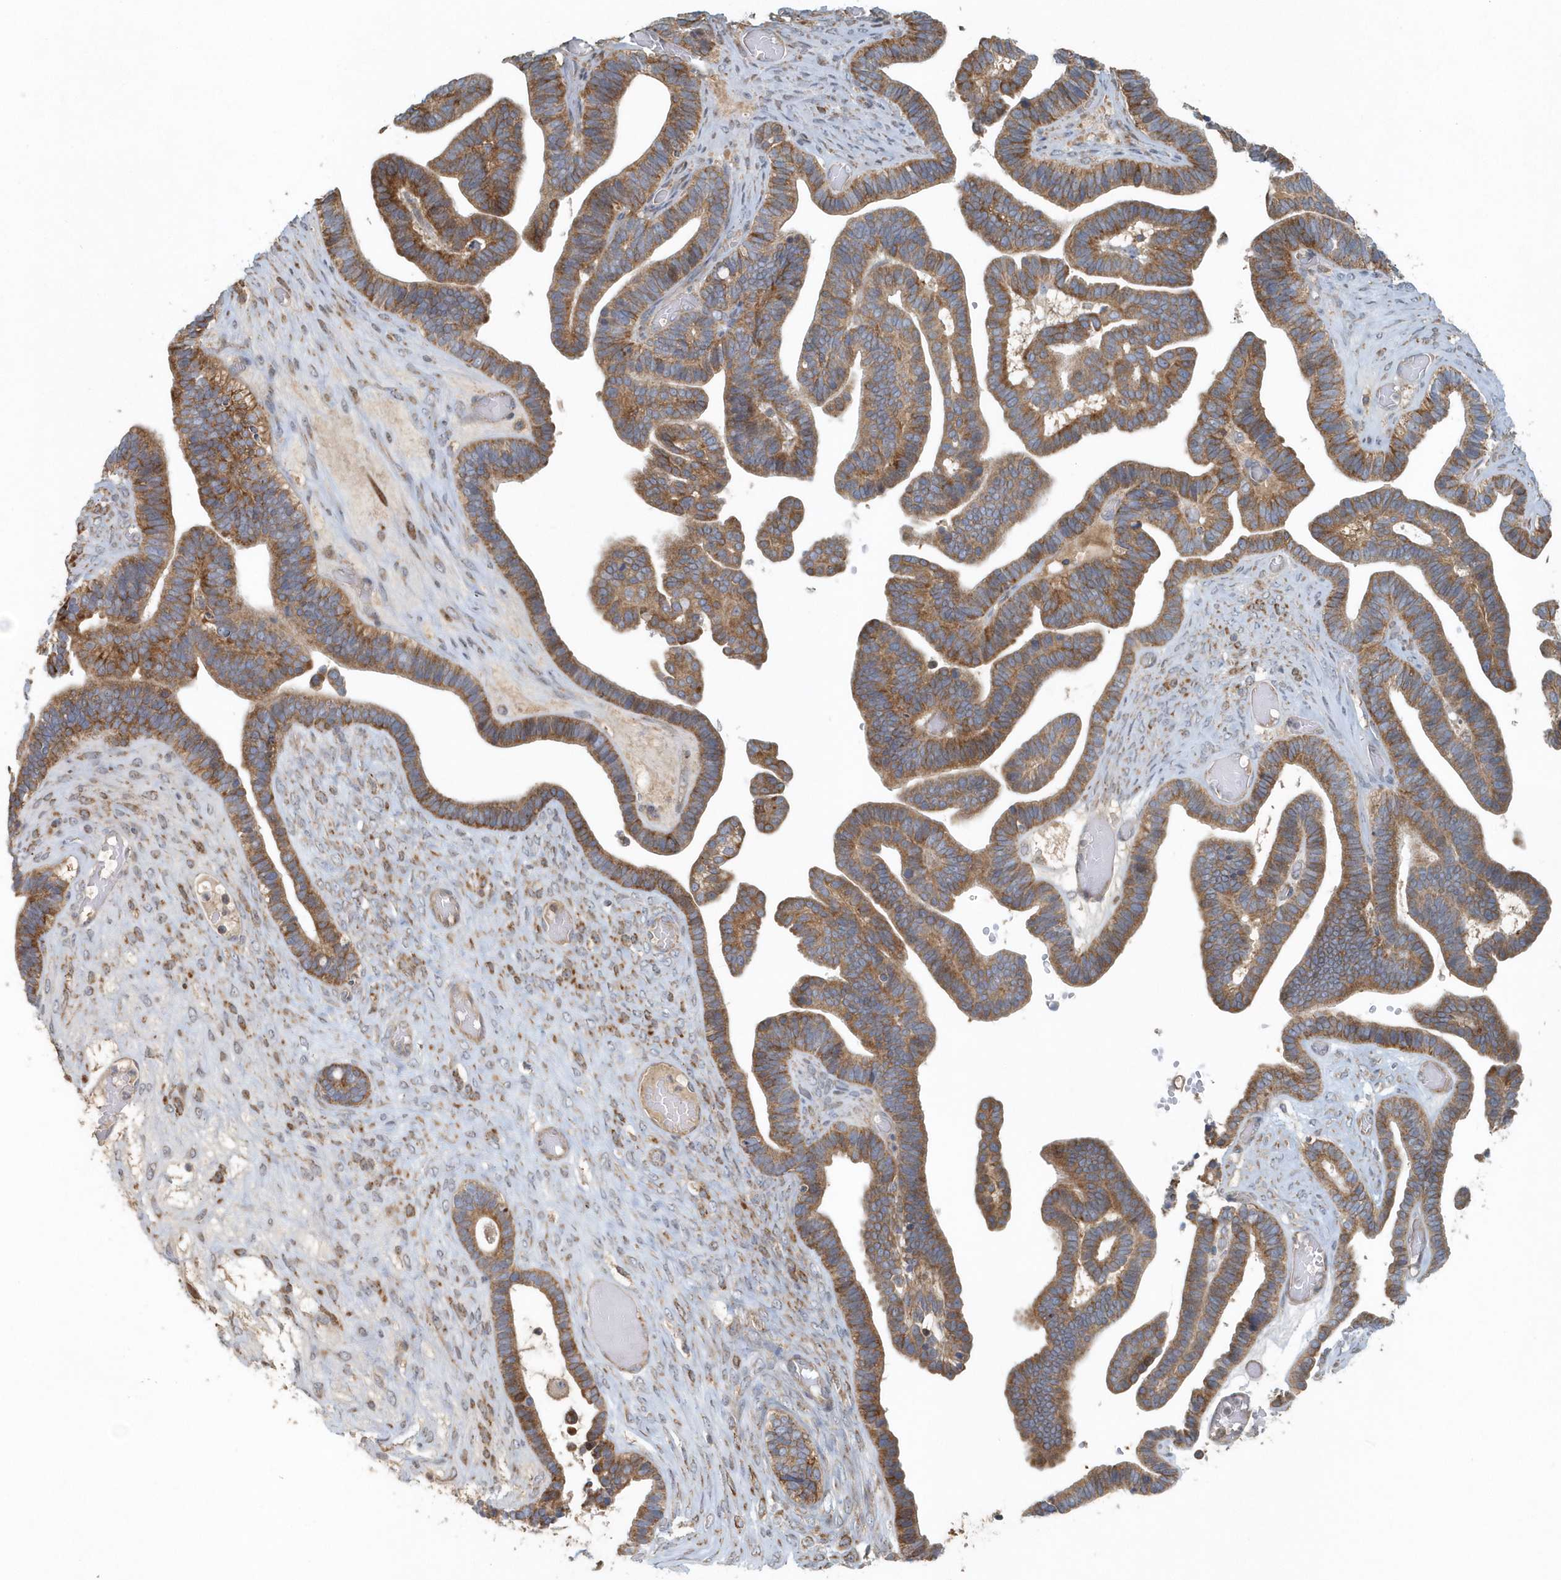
{"staining": {"intensity": "moderate", "quantity": ">75%", "location": "cytoplasmic/membranous"}, "tissue": "ovarian cancer", "cell_type": "Tumor cells", "image_type": "cancer", "snomed": [{"axis": "morphology", "description": "Cystadenocarcinoma, serous, NOS"}, {"axis": "topography", "description": "Ovary"}], "caption": "Moderate cytoplasmic/membranous protein positivity is appreciated in approximately >75% of tumor cells in ovarian serous cystadenocarcinoma.", "gene": "MMUT", "patient": {"sex": "female", "age": 56}}